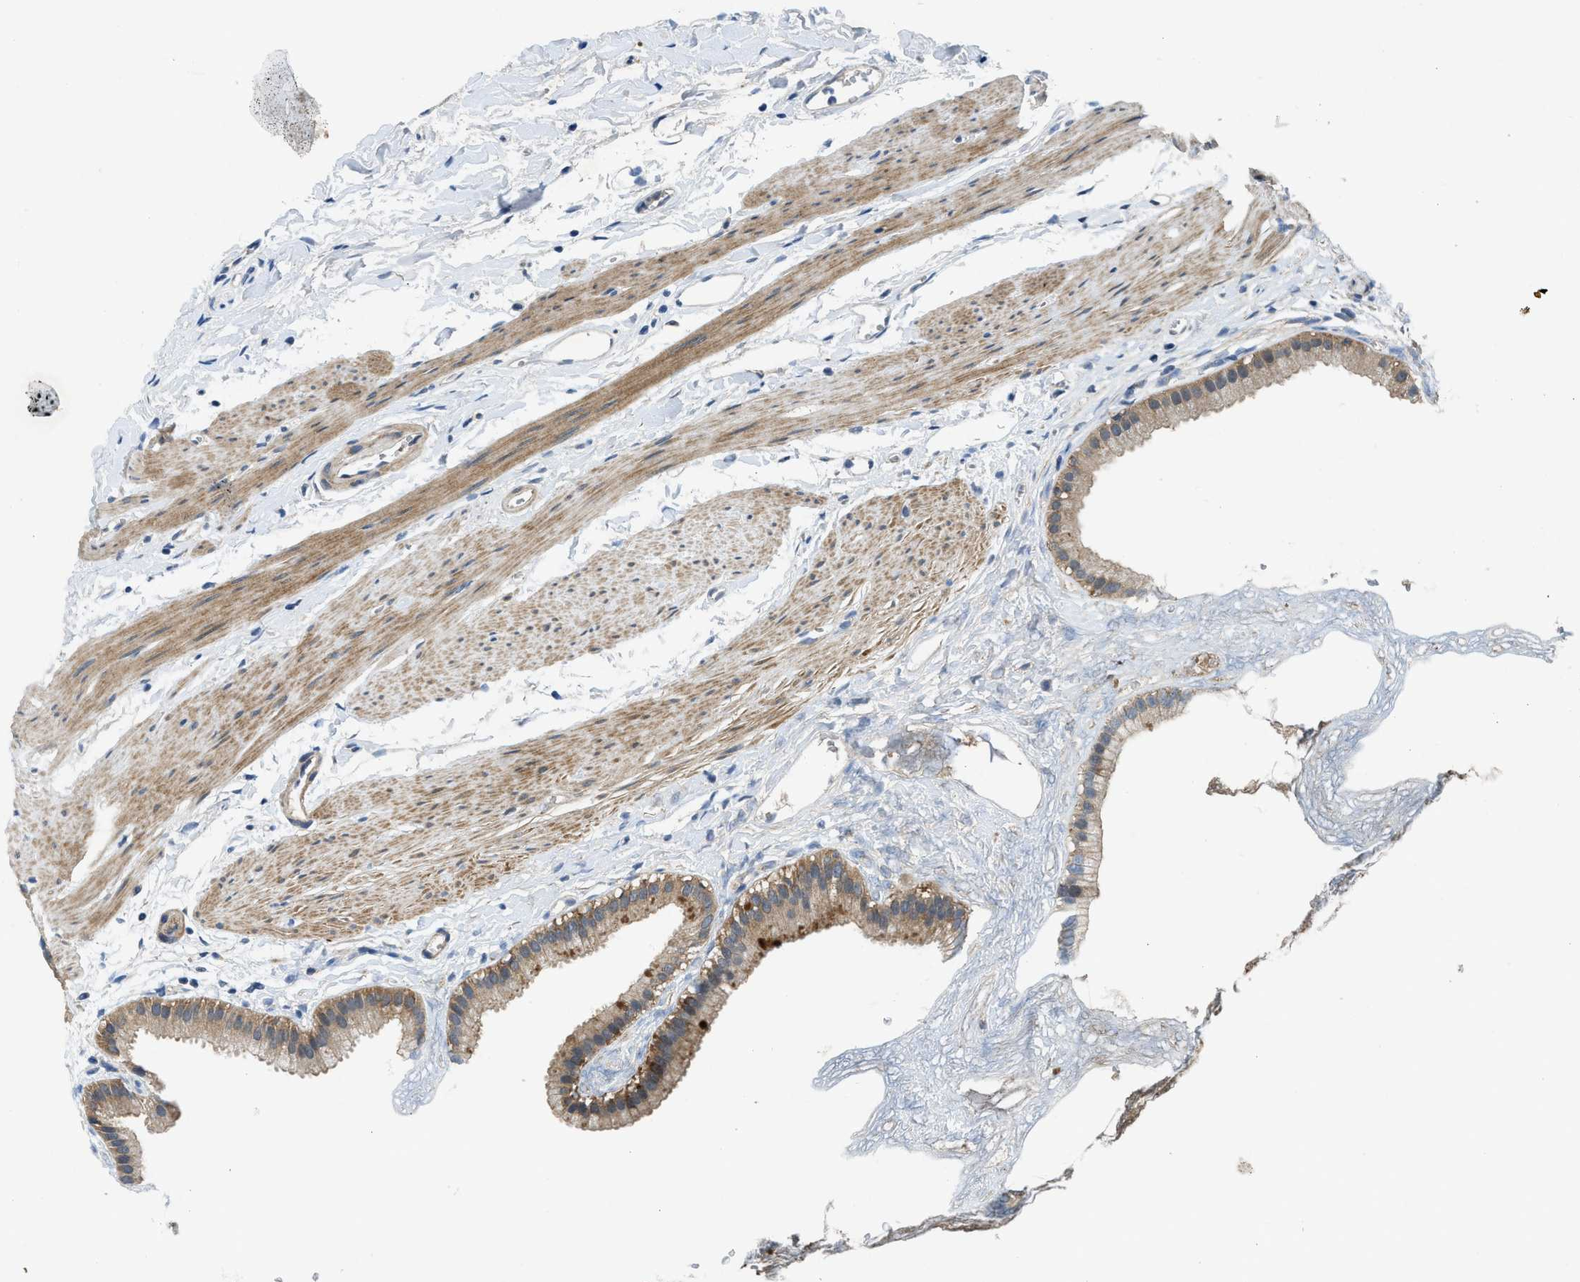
{"staining": {"intensity": "moderate", "quantity": ">75%", "location": "cytoplasmic/membranous"}, "tissue": "gallbladder", "cell_type": "Glandular cells", "image_type": "normal", "snomed": [{"axis": "morphology", "description": "Normal tissue, NOS"}, {"axis": "topography", "description": "Gallbladder"}], "caption": "Gallbladder stained for a protein shows moderate cytoplasmic/membranous positivity in glandular cells. (IHC, brightfield microscopy, high magnification).", "gene": "PANX1", "patient": {"sex": "female", "age": 64}}